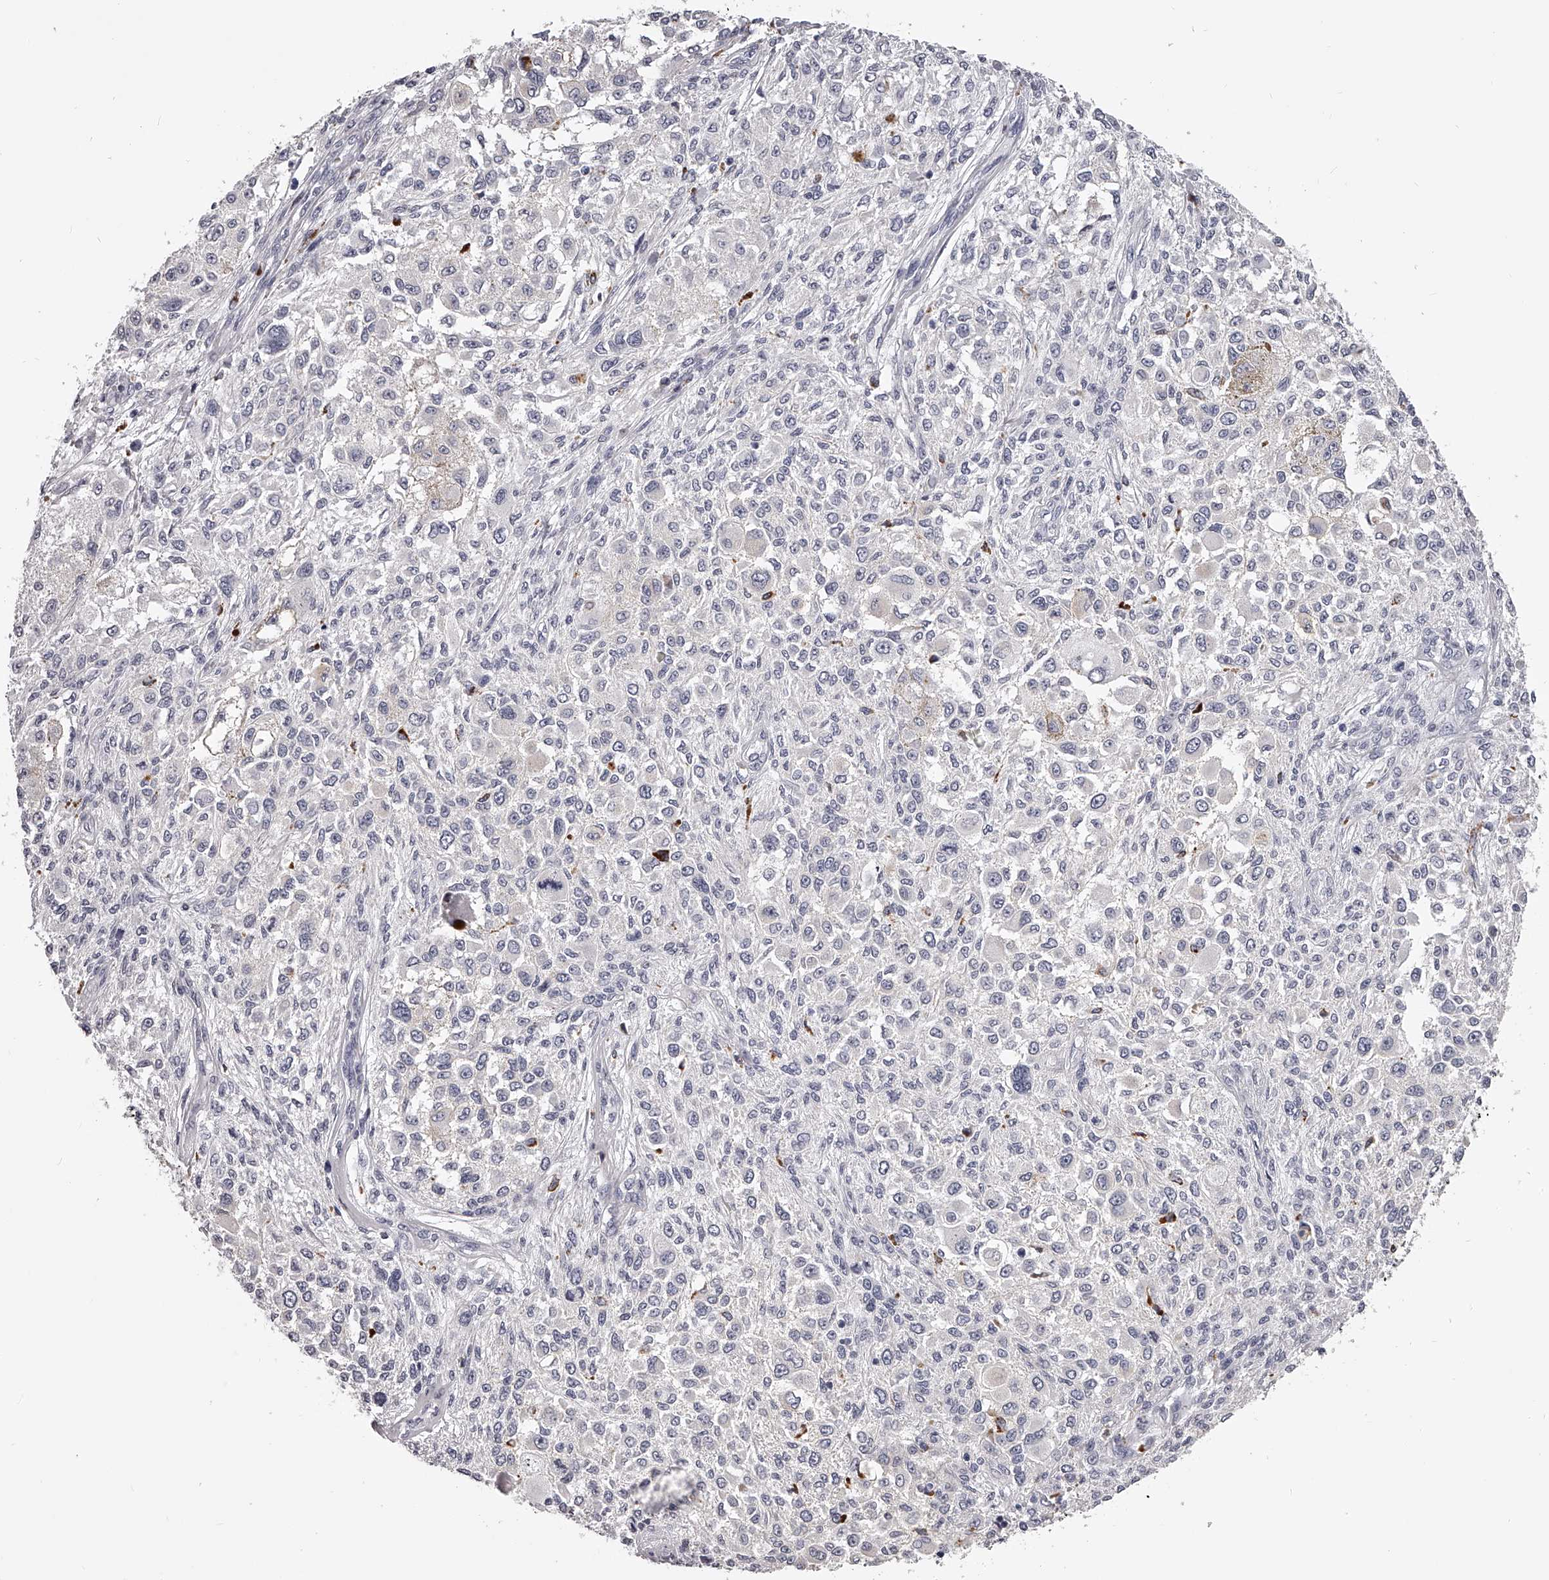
{"staining": {"intensity": "negative", "quantity": "none", "location": "none"}, "tissue": "melanoma", "cell_type": "Tumor cells", "image_type": "cancer", "snomed": [{"axis": "morphology", "description": "Necrosis, NOS"}, {"axis": "morphology", "description": "Malignant melanoma, NOS"}, {"axis": "topography", "description": "Skin"}], "caption": "The image demonstrates no staining of tumor cells in malignant melanoma. (Brightfield microscopy of DAB IHC at high magnification).", "gene": "DMRT1", "patient": {"sex": "female", "age": 87}}